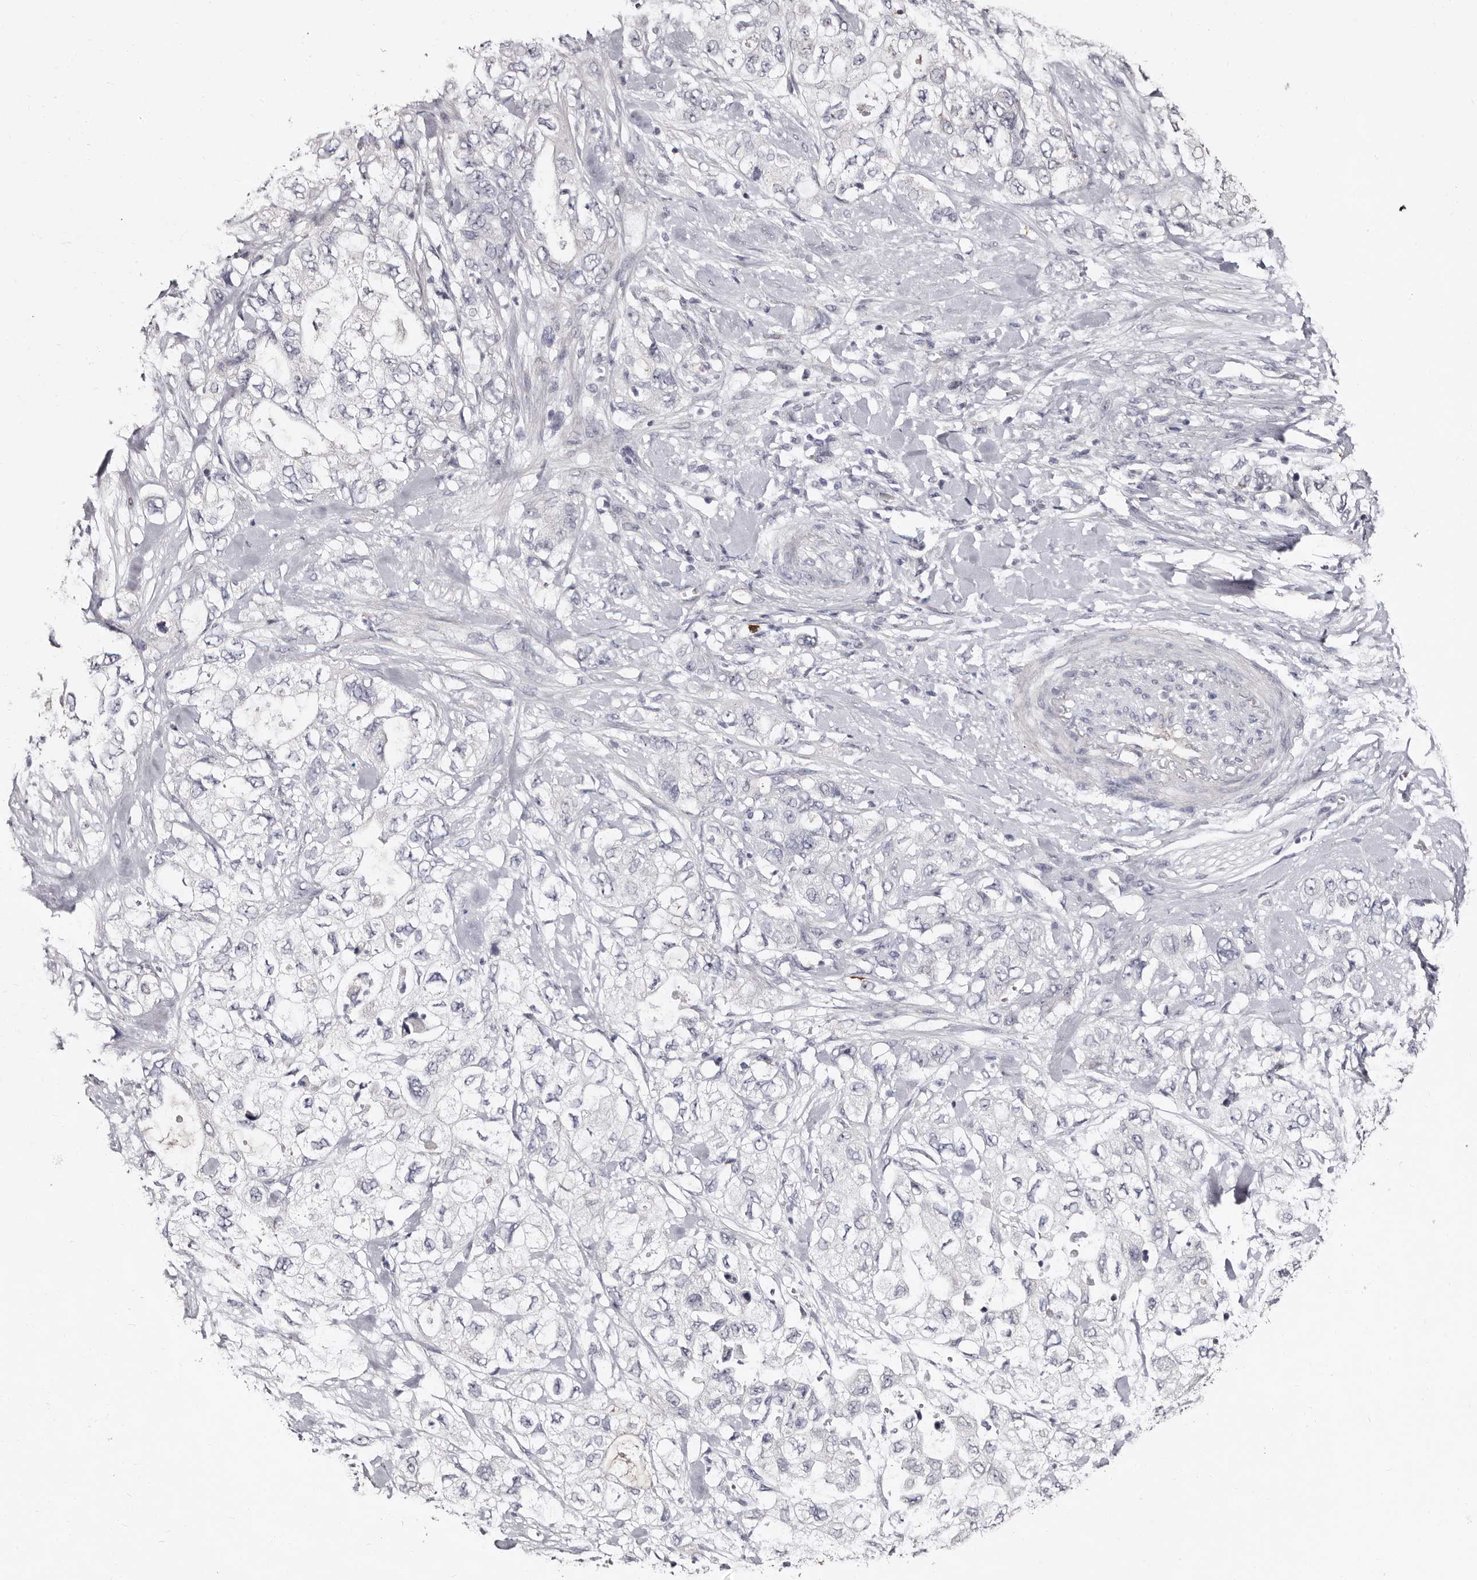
{"staining": {"intensity": "negative", "quantity": "none", "location": "none"}, "tissue": "pancreatic cancer", "cell_type": "Tumor cells", "image_type": "cancer", "snomed": [{"axis": "morphology", "description": "Adenocarcinoma, NOS"}, {"axis": "topography", "description": "Pancreas"}], "caption": "Histopathology image shows no significant protein positivity in tumor cells of pancreatic cancer (adenocarcinoma).", "gene": "TBC1D22B", "patient": {"sex": "female", "age": 73}}